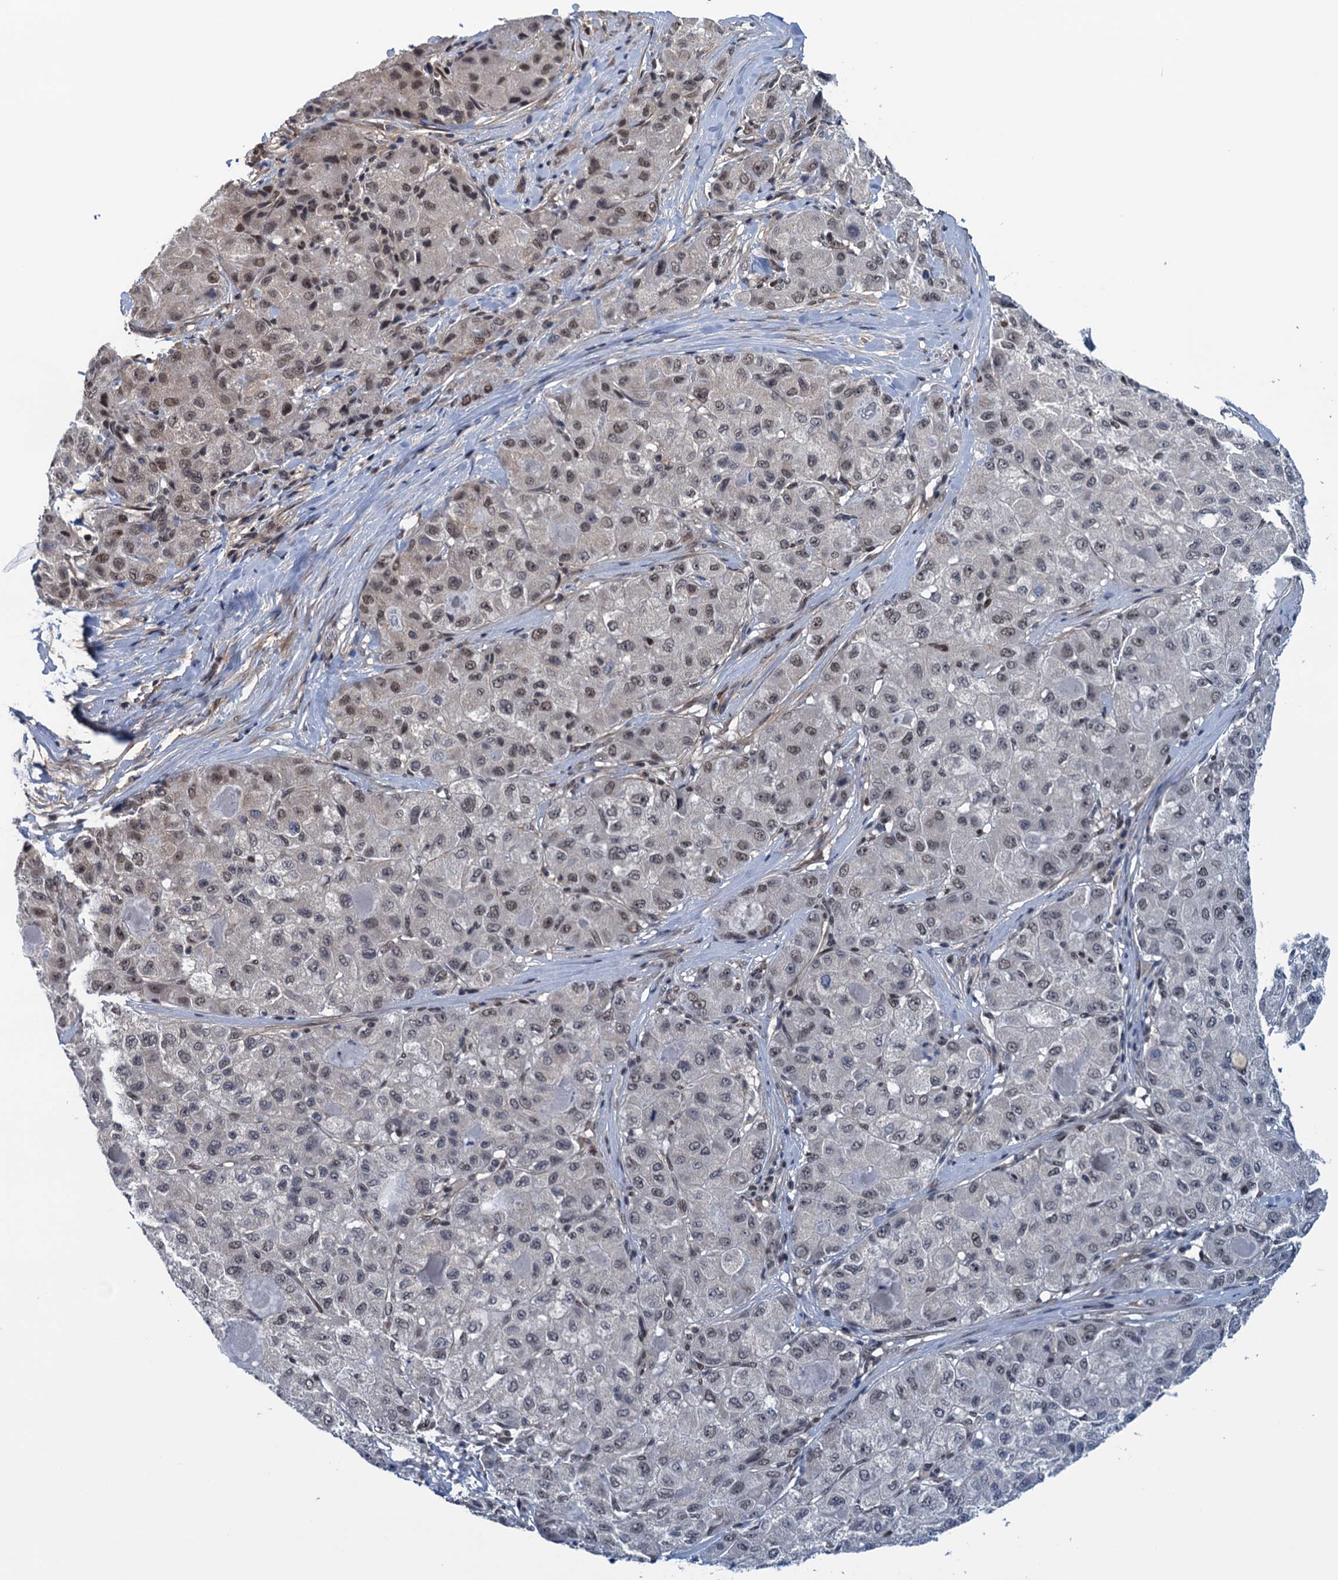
{"staining": {"intensity": "weak", "quantity": "25%-75%", "location": "nuclear"}, "tissue": "liver cancer", "cell_type": "Tumor cells", "image_type": "cancer", "snomed": [{"axis": "morphology", "description": "Carcinoma, Hepatocellular, NOS"}, {"axis": "topography", "description": "Liver"}], "caption": "IHC staining of liver cancer, which displays low levels of weak nuclear positivity in approximately 25%-75% of tumor cells indicating weak nuclear protein expression. The staining was performed using DAB (brown) for protein detection and nuclei were counterstained in hematoxylin (blue).", "gene": "SAE1", "patient": {"sex": "male", "age": 80}}